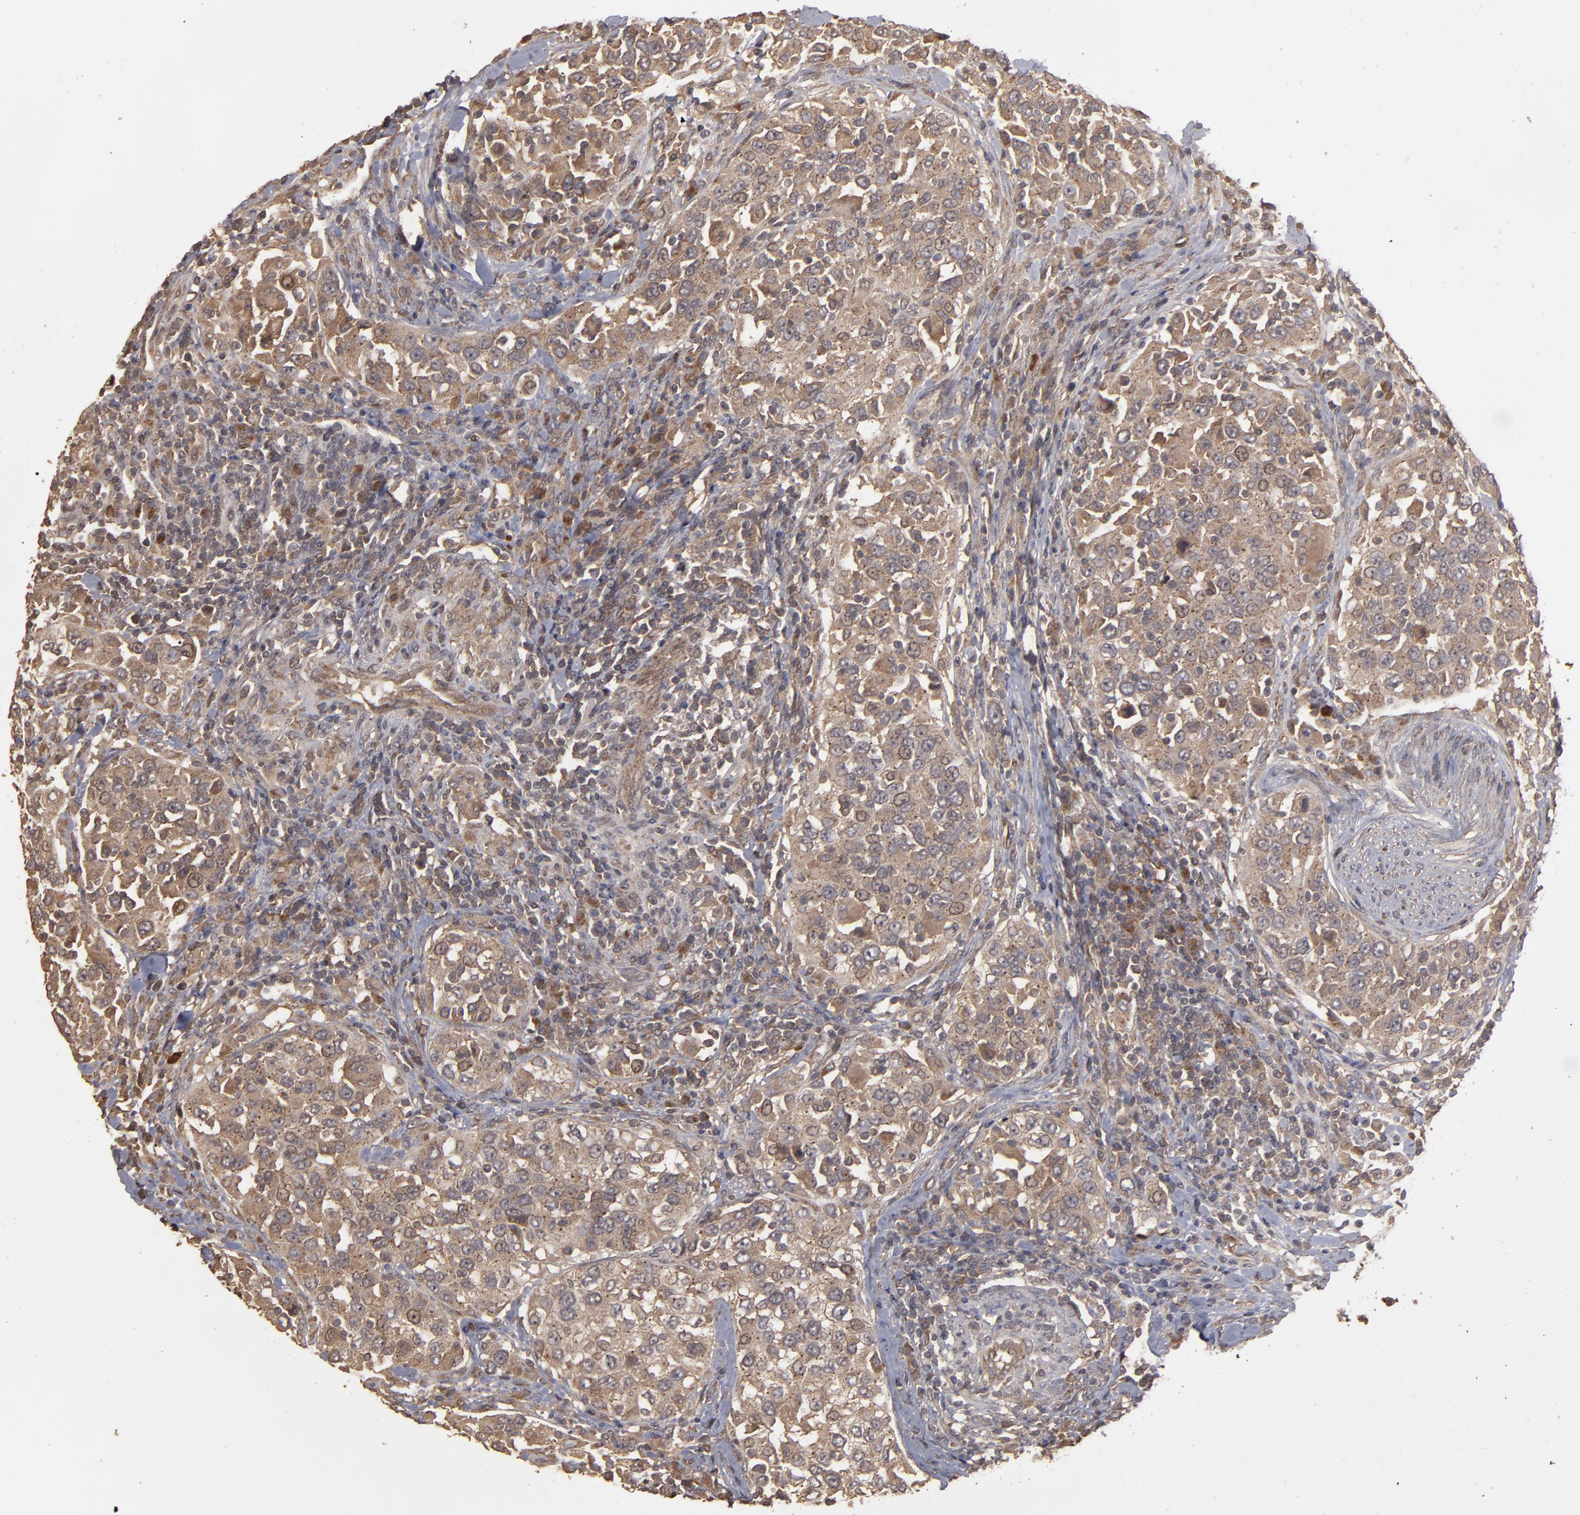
{"staining": {"intensity": "weak", "quantity": ">75%", "location": "cytoplasmic/membranous"}, "tissue": "urothelial cancer", "cell_type": "Tumor cells", "image_type": "cancer", "snomed": [{"axis": "morphology", "description": "Urothelial carcinoma, High grade"}, {"axis": "topography", "description": "Urinary bladder"}], "caption": "DAB (3,3'-diaminobenzidine) immunohistochemical staining of high-grade urothelial carcinoma shows weak cytoplasmic/membranous protein positivity in about >75% of tumor cells. (DAB = brown stain, brightfield microscopy at high magnification).", "gene": "MMP2", "patient": {"sex": "female", "age": 80}}